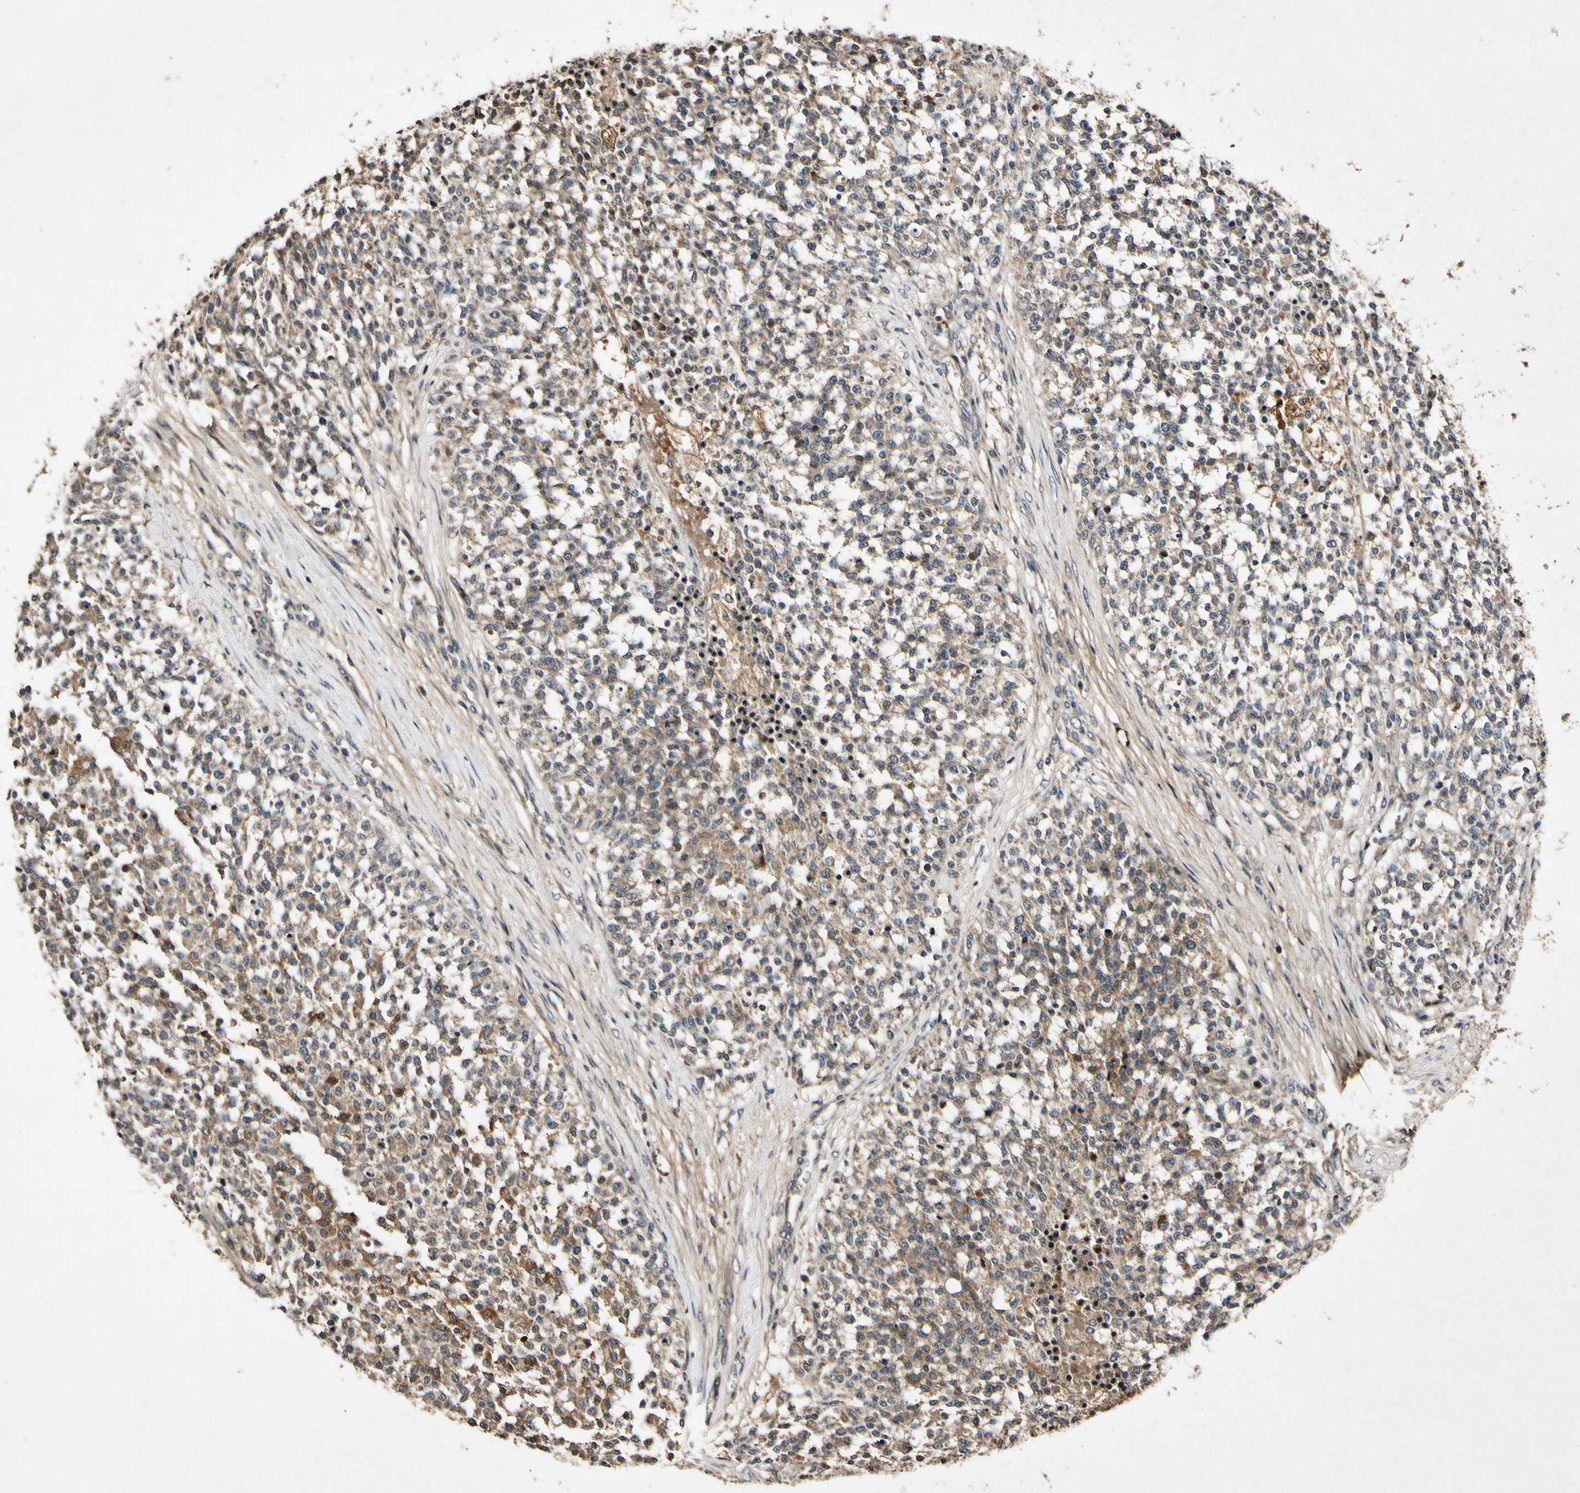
{"staining": {"intensity": "moderate", "quantity": ">75%", "location": "cytoplasmic/membranous"}, "tissue": "testis cancer", "cell_type": "Tumor cells", "image_type": "cancer", "snomed": [{"axis": "morphology", "description": "Seminoma, NOS"}, {"axis": "topography", "description": "Testis"}], "caption": "Immunohistochemistry (IHC) (DAB (3,3'-diaminobenzidine)) staining of human testis seminoma displays moderate cytoplasmic/membranous protein staining in approximately >75% of tumor cells.", "gene": "PLAT", "patient": {"sex": "male", "age": 59}}